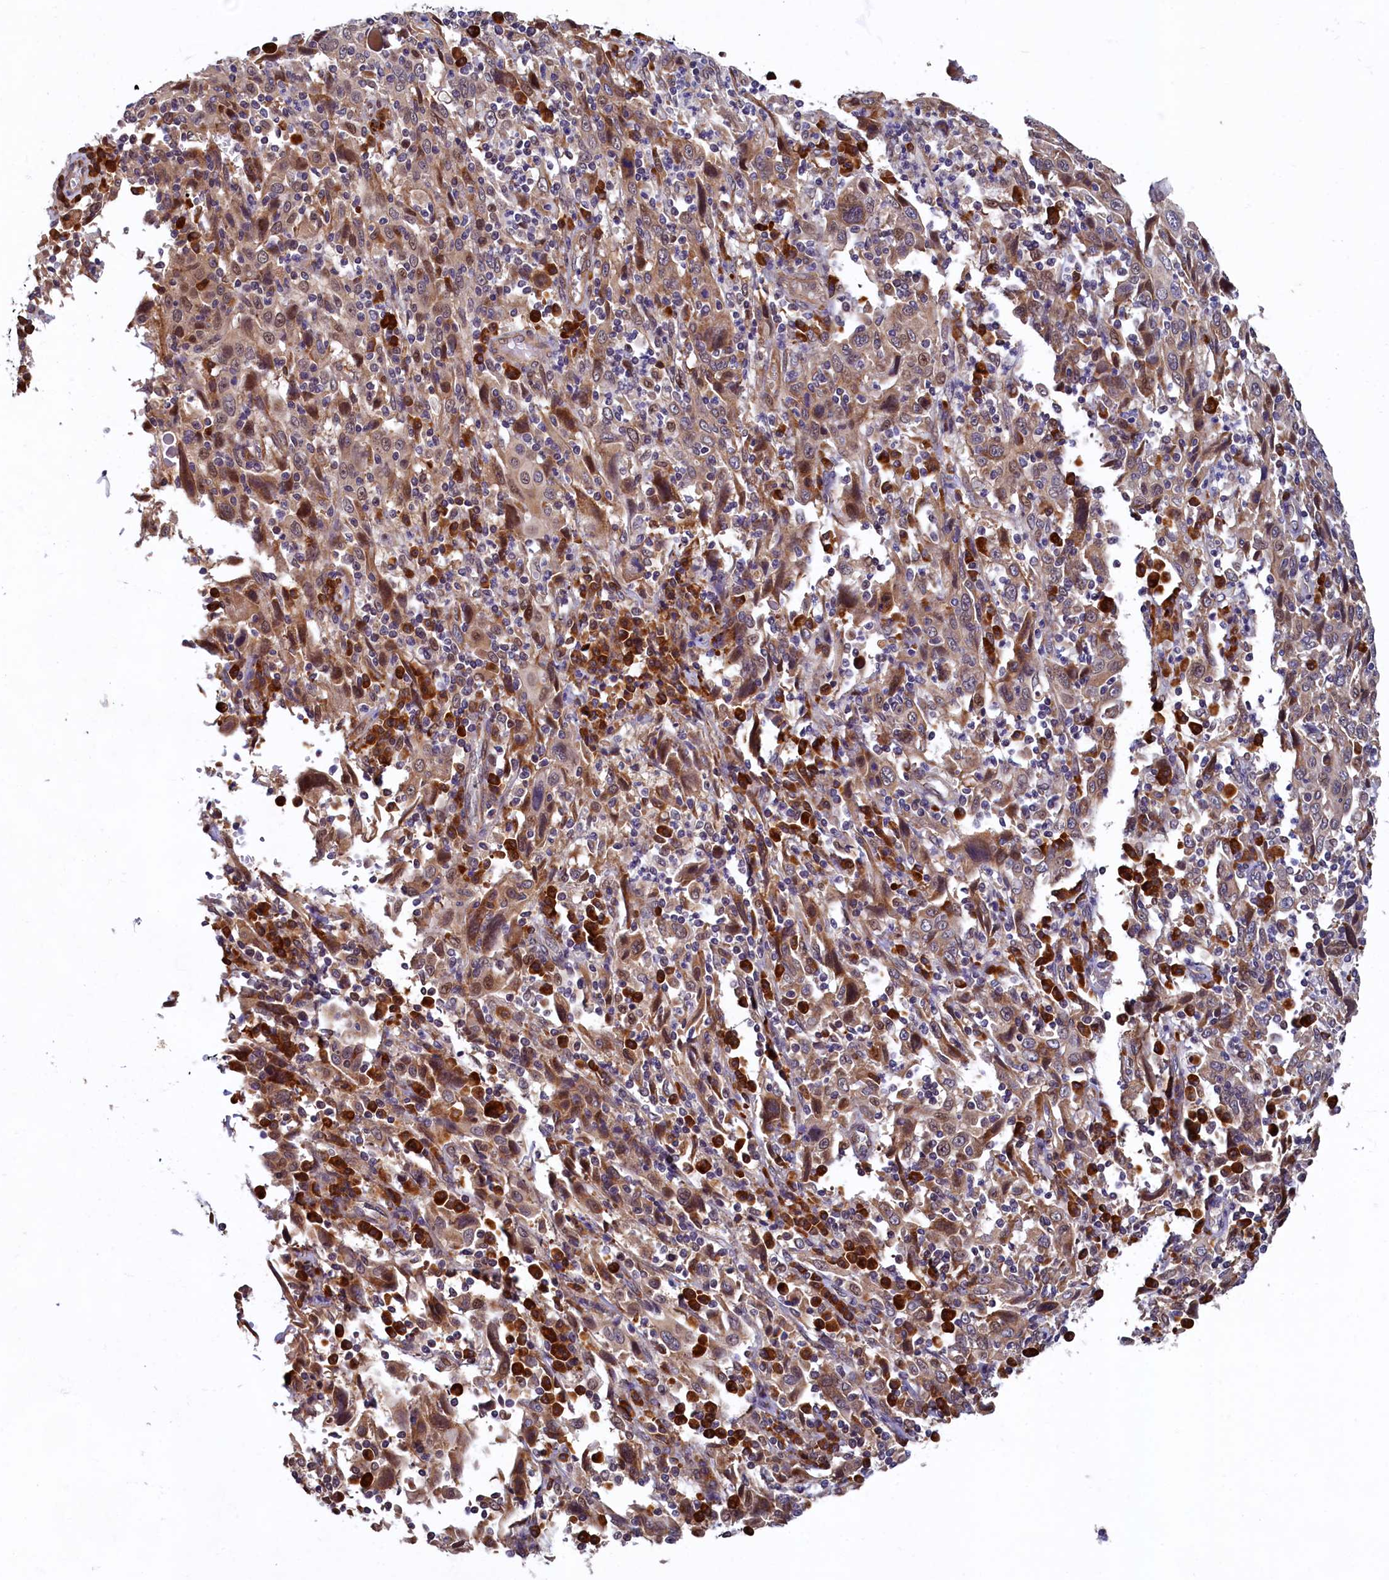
{"staining": {"intensity": "moderate", "quantity": ">75%", "location": "cytoplasmic/membranous"}, "tissue": "cervical cancer", "cell_type": "Tumor cells", "image_type": "cancer", "snomed": [{"axis": "morphology", "description": "Squamous cell carcinoma, NOS"}, {"axis": "topography", "description": "Cervix"}], "caption": "There is medium levels of moderate cytoplasmic/membranous positivity in tumor cells of cervical squamous cell carcinoma, as demonstrated by immunohistochemical staining (brown color).", "gene": "SLC16A14", "patient": {"sex": "female", "age": 46}}